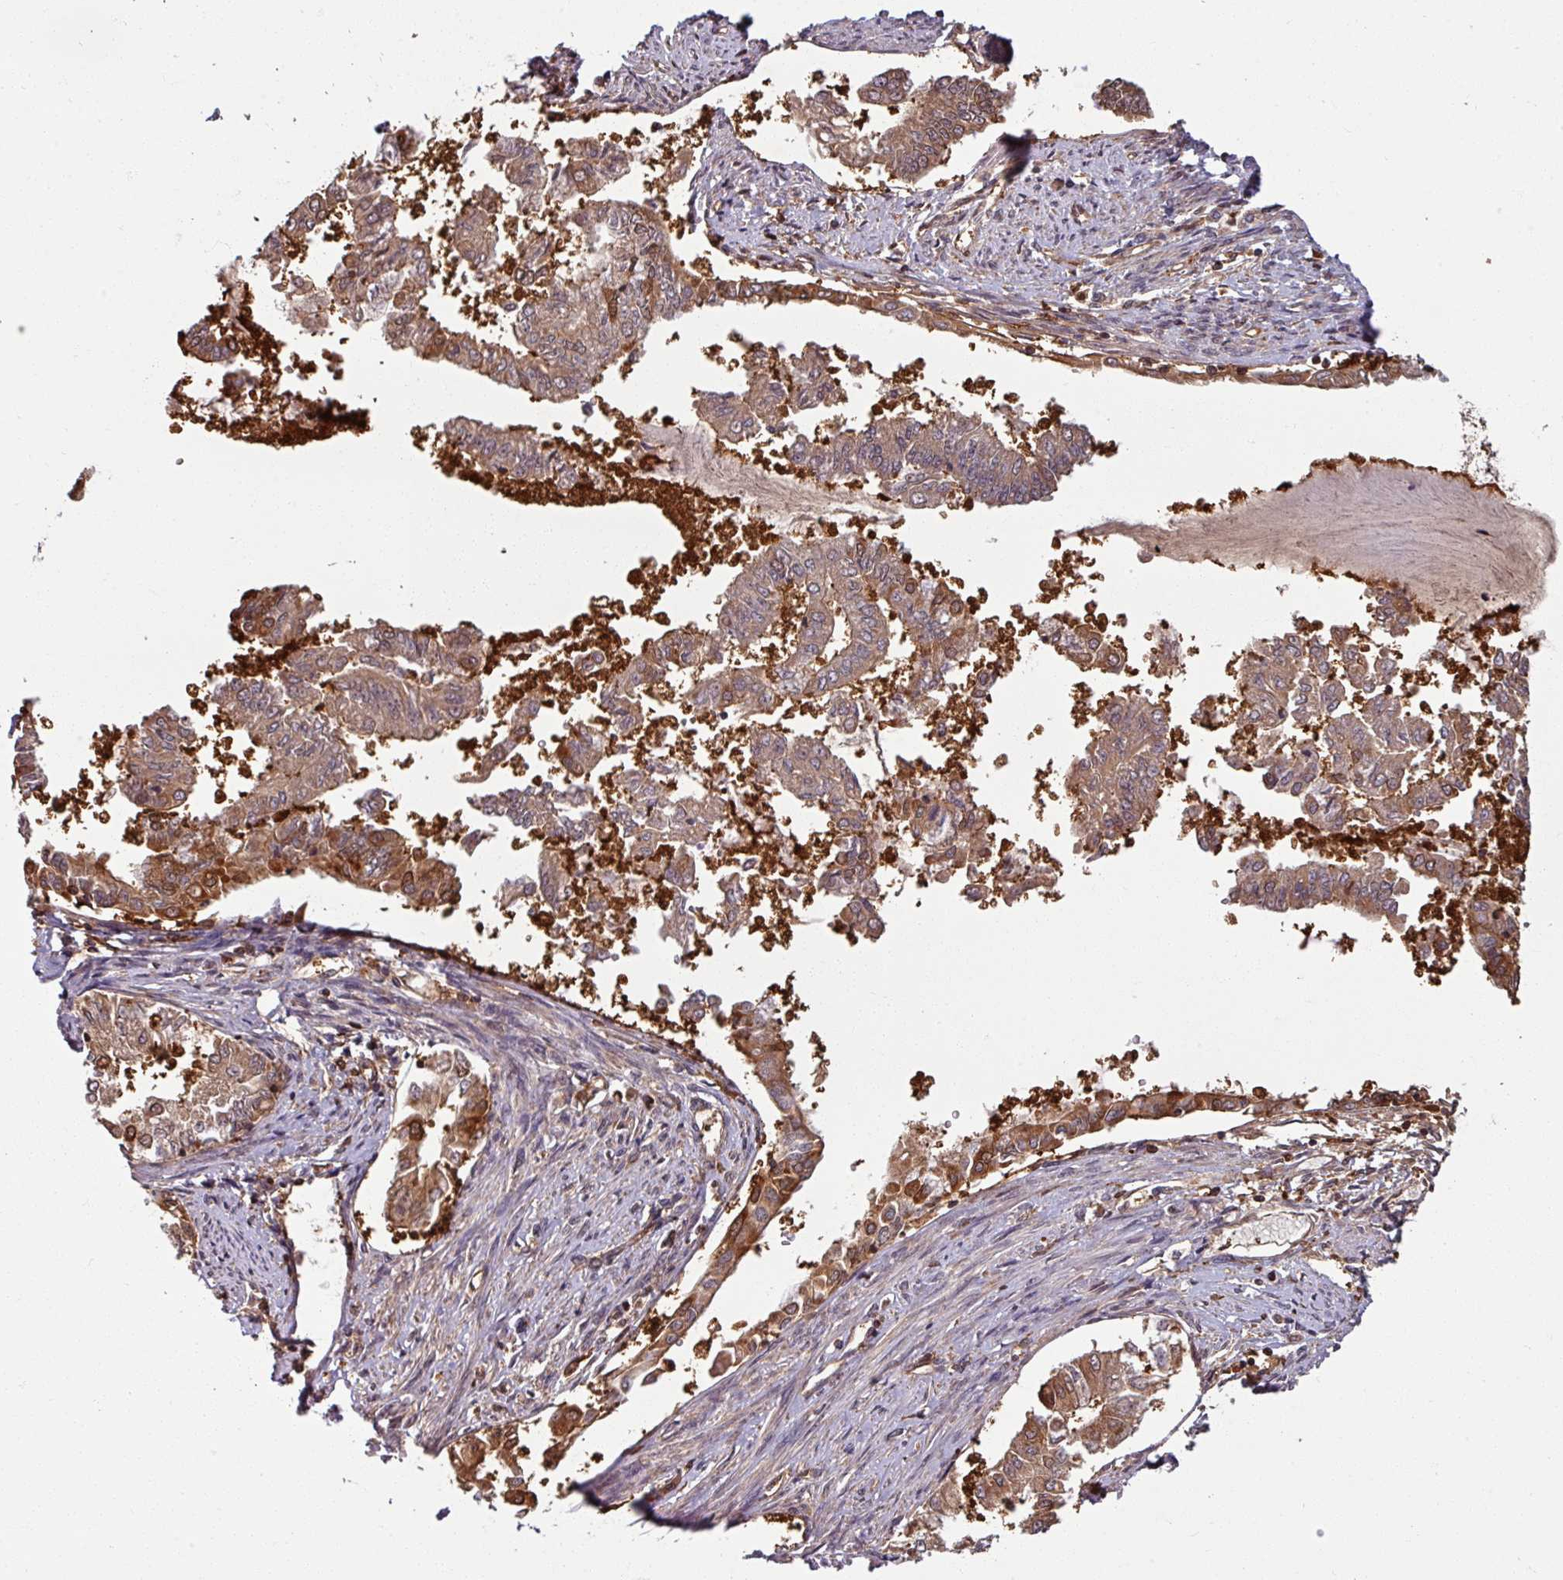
{"staining": {"intensity": "moderate", "quantity": ">75%", "location": "cytoplasmic/membranous,nuclear"}, "tissue": "endometrial cancer", "cell_type": "Tumor cells", "image_type": "cancer", "snomed": [{"axis": "morphology", "description": "Adenocarcinoma, NOS"}, {"axis": "topography", "description": "Endometrium"}], "caption": "Moderate cytoplasmic/membranous and nuclear protein staining is appreciated in about >75% of tumor cells in endometrial cancer (adenocarcinoma). The staining is performed using DAB (3,3'-diaminobenzidine) brown chromogen to label protein expression. The nuclei are counter-stained blue using hematoxylin.", "gene": "KCTD11", "patient": {"sex": "female", "age": 76}}